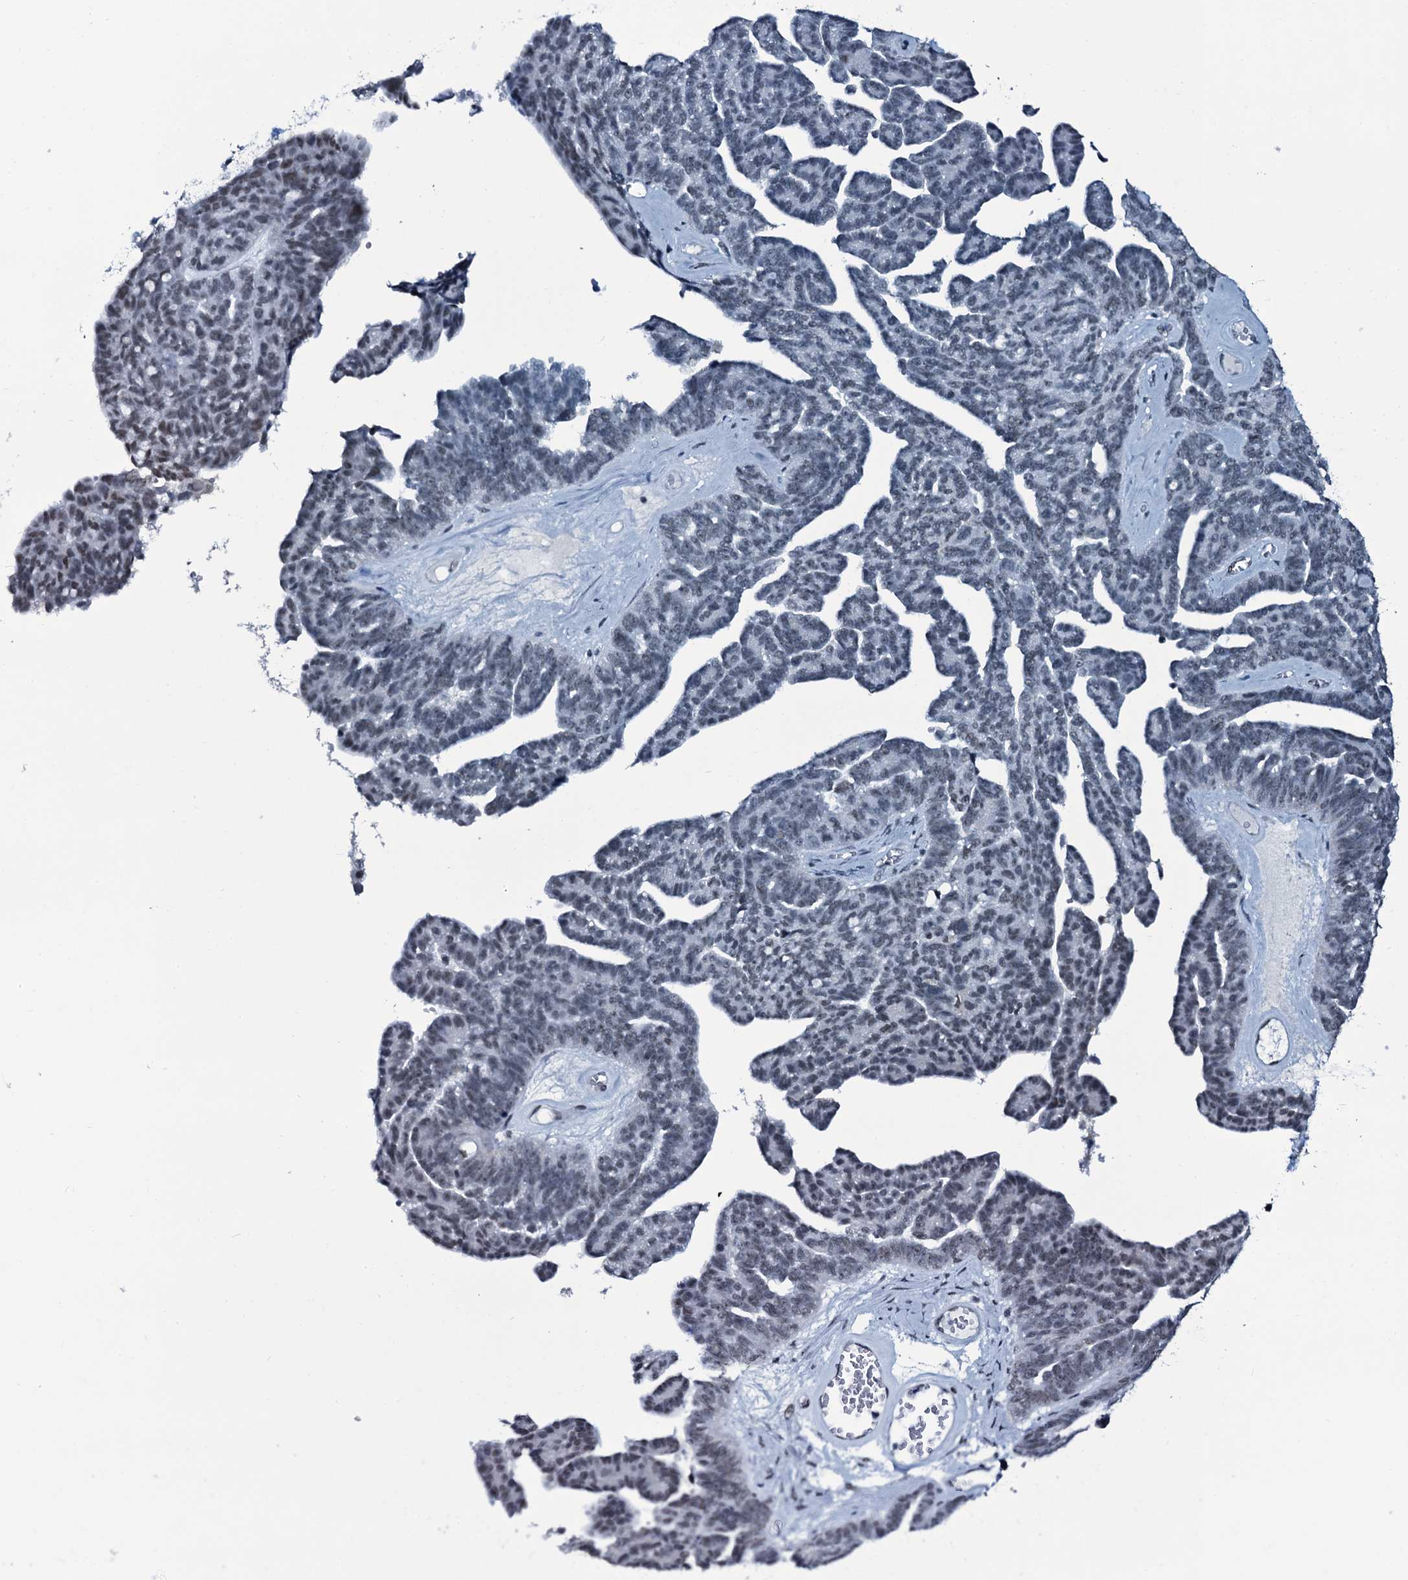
{"staining": {"intensity": "negative", "quantity": "none", "location": "none"}, "tissue": "ovarian cancer", "cell_type": "Tumor cells", "image_type": "cancer", "snomed": [{"axis": "morphology", "description": "Cystadenocarcinoma, serous, NOS"}, {"axis": "topography", "description": "Ovary"}], "caption": "Immunohistochemistry image of neoplastic tissue: human ovarian cancer (serous cystadenocarcinoma) stained with DAB reveals no significant protein positivity in tumor cells. Brightfield microscopy of immunohistochemistry (IHC) stained with DAB (3,3'-diaminobenzidine) (brown) and hematoxylin (blue), captured at high magnification.", "gene": "ZMIZ2", "patient": {"sex": "female", "age": 79}}